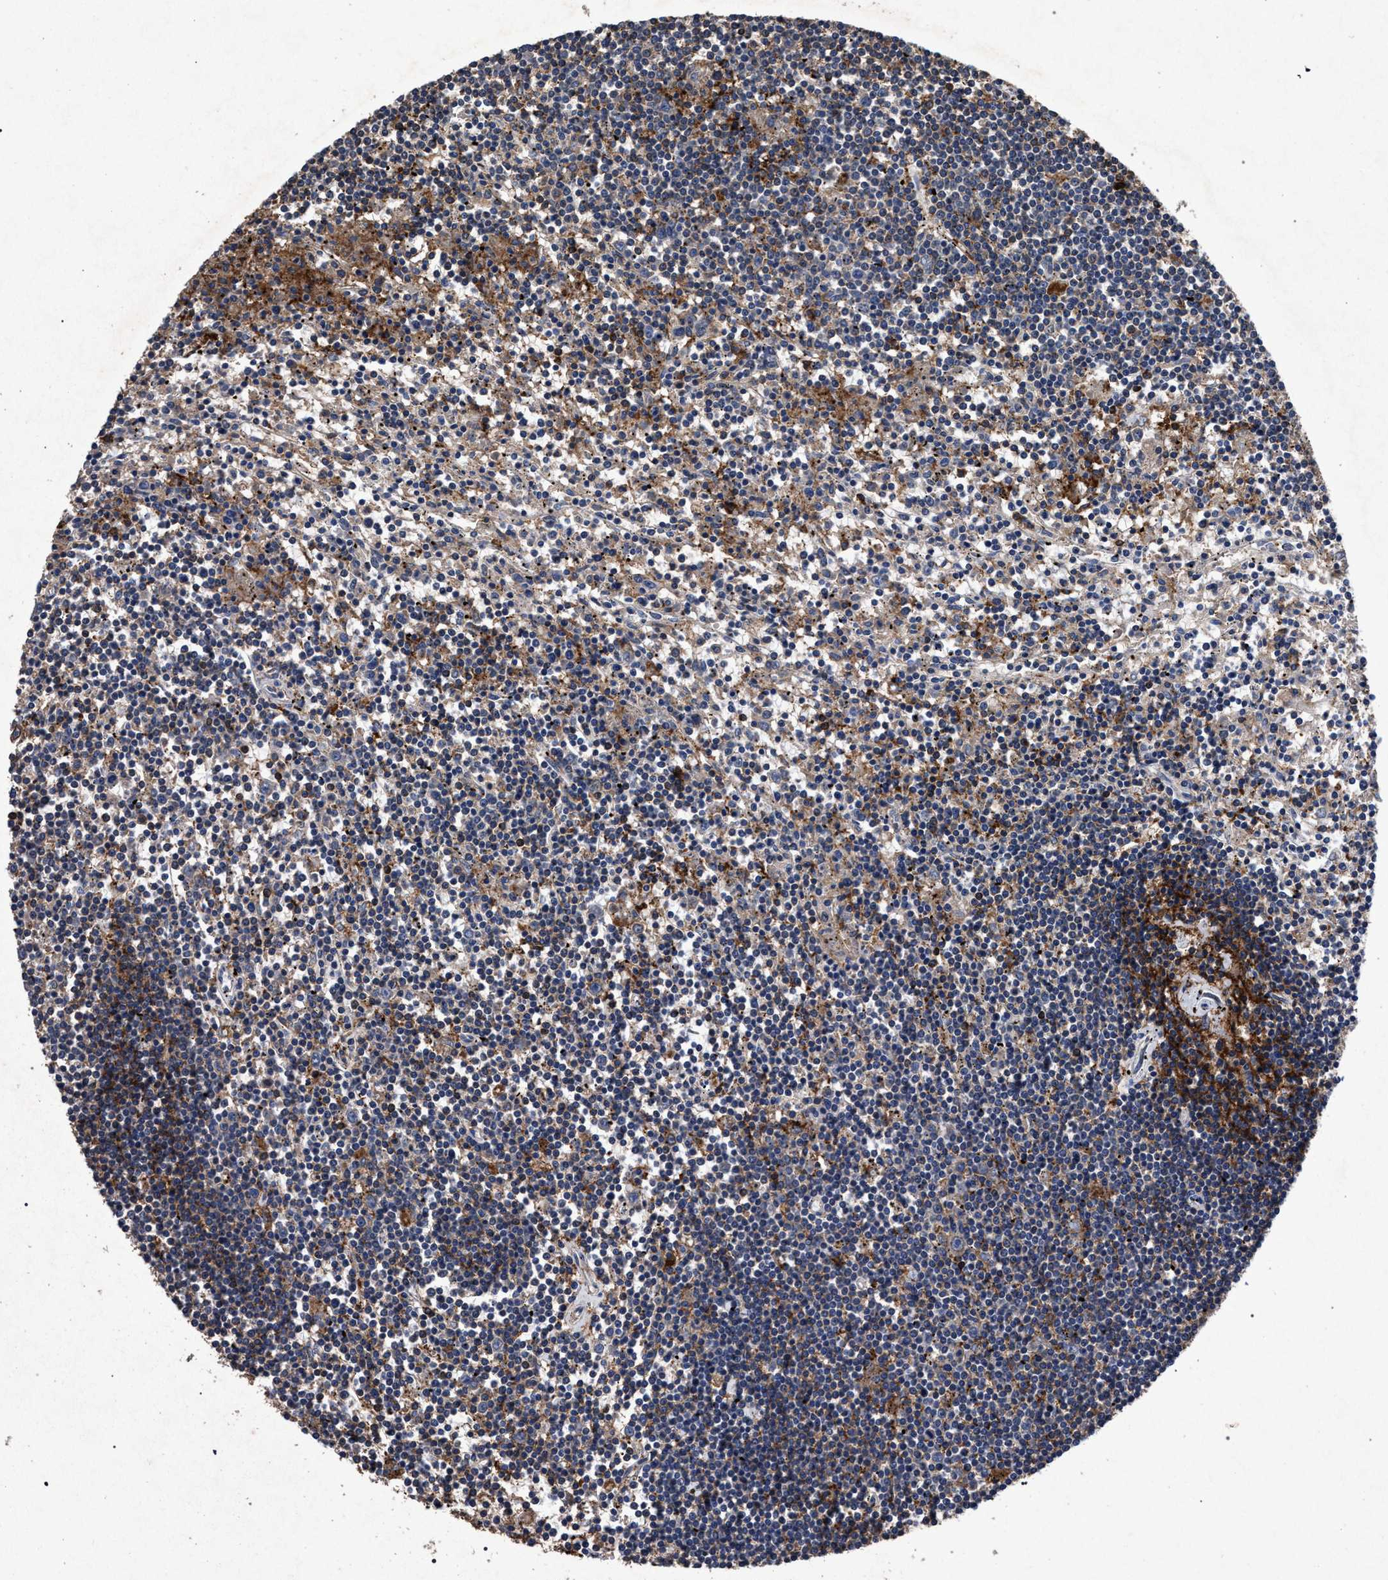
{"staining": {"intensity": "weak", "quantity": "<25%", "location": "cytoplasmic/membranous"}, "tissue": "lymphoma", "cell_type": "Tumor cells", "image_type": "cancer", "snomed": [{"axis": "morphology", "description": "Malignant lymphoma, non-Hodgkin's type, Low grade"}, {"axis": "topography", "description": "Spleen"}], "caption": "Tumor cells are negative for brown protein staining in low-grade malignant lymphoma, non-Hodgkin's type. (DAB (3,3'-diaminobenzidine) IHC, high magnification).", "gene": "MARCKS", "patient": {"sex": "male", "age": 76}}